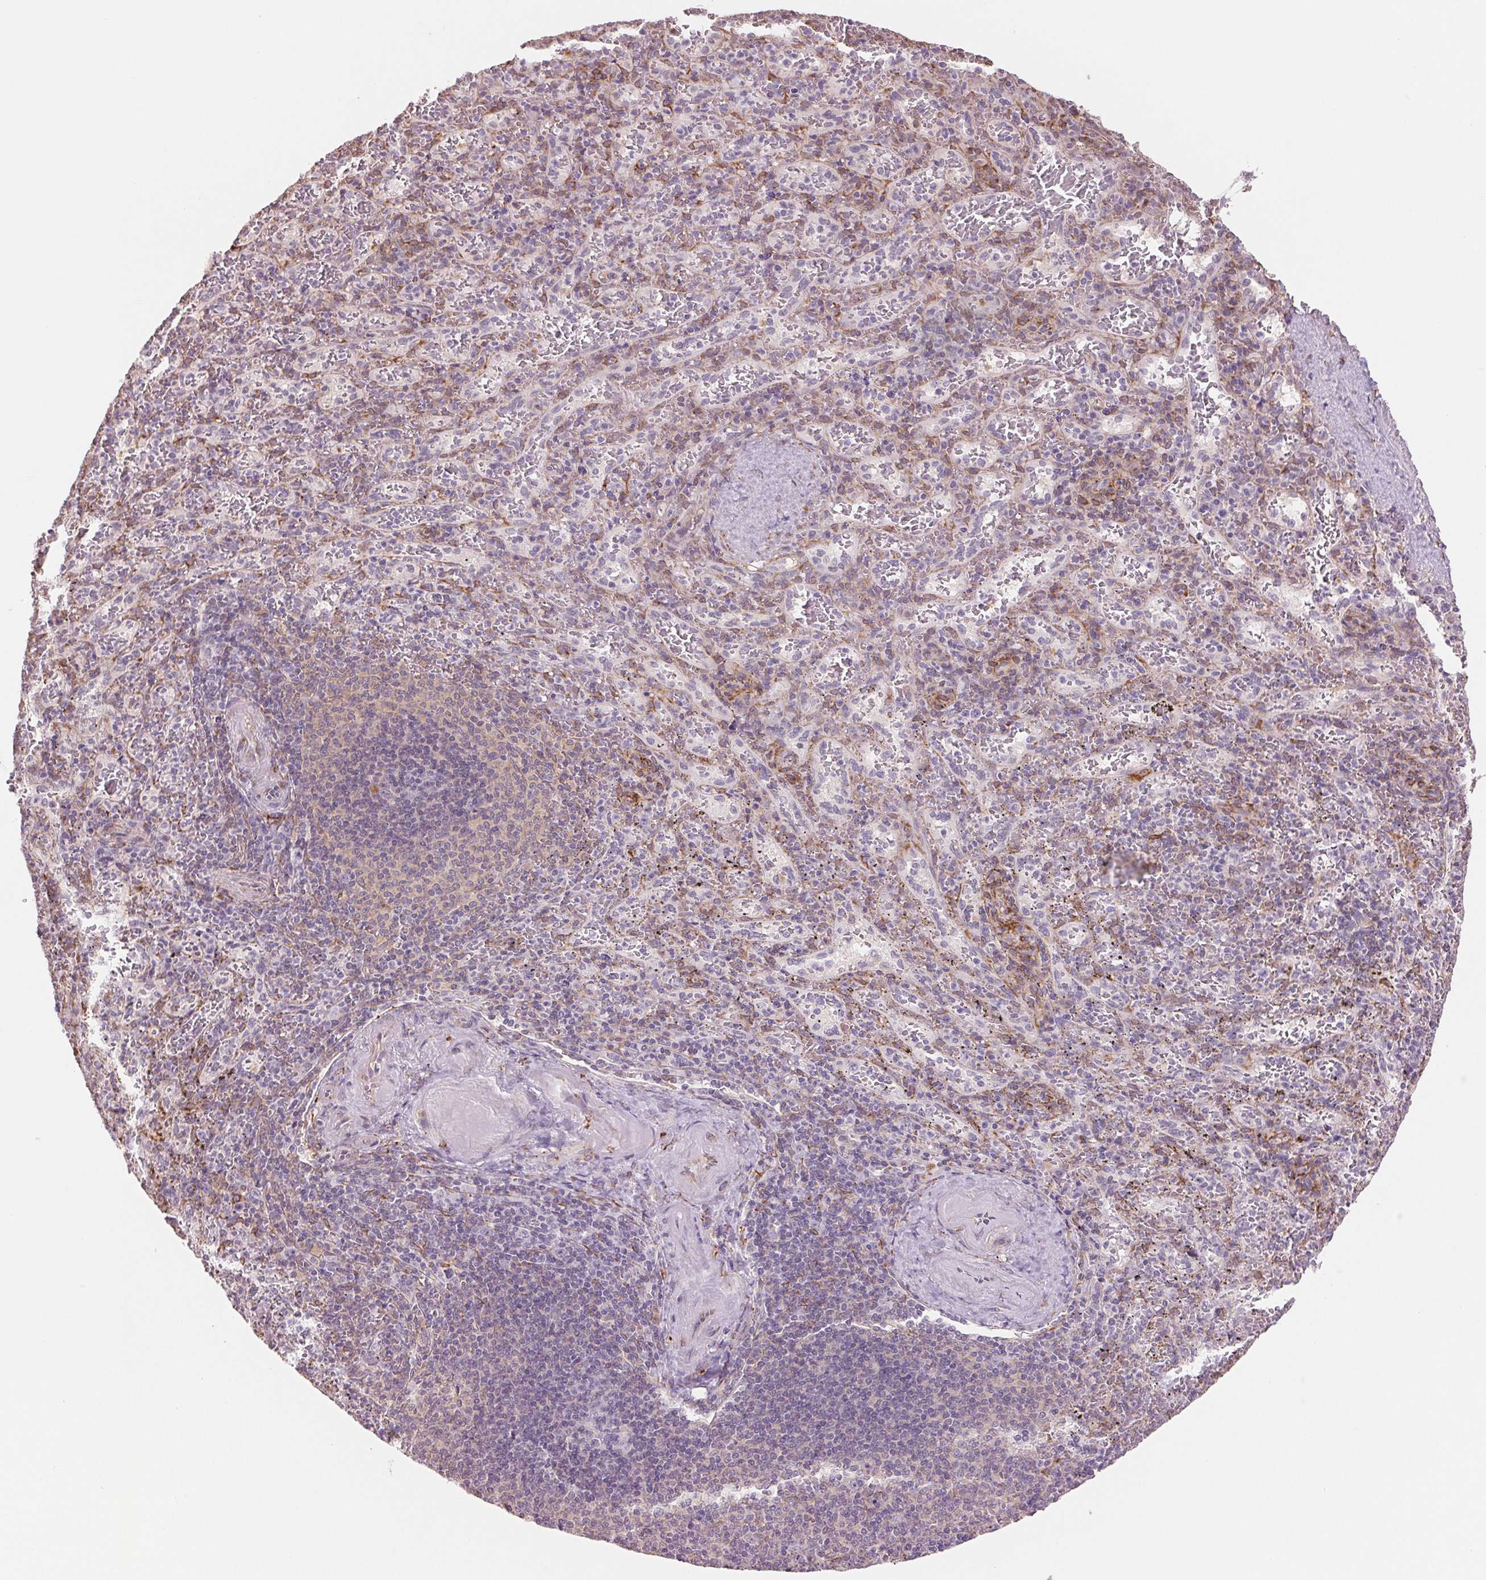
{"staining": {"intensity": "moderate", "quantity": "<25%", "location": "cytoplasmic/membranous"}, "tissue": "spleen", "cell_type": "Cells in red pulp", "image_type": "normal", "snomed": [{"axis": "morphology", "description": "Normal tissue, NOS"}, {"axis": "topography", "description": "Spleen"}], "caption": "The histopathology image reveals a brown stain indicating the presence of a protein in the cytoplasmic/membranous of cells in red pulp in spleen.", "gene": "FKBP10", "patient": {"sex": "male", "age": 57}}